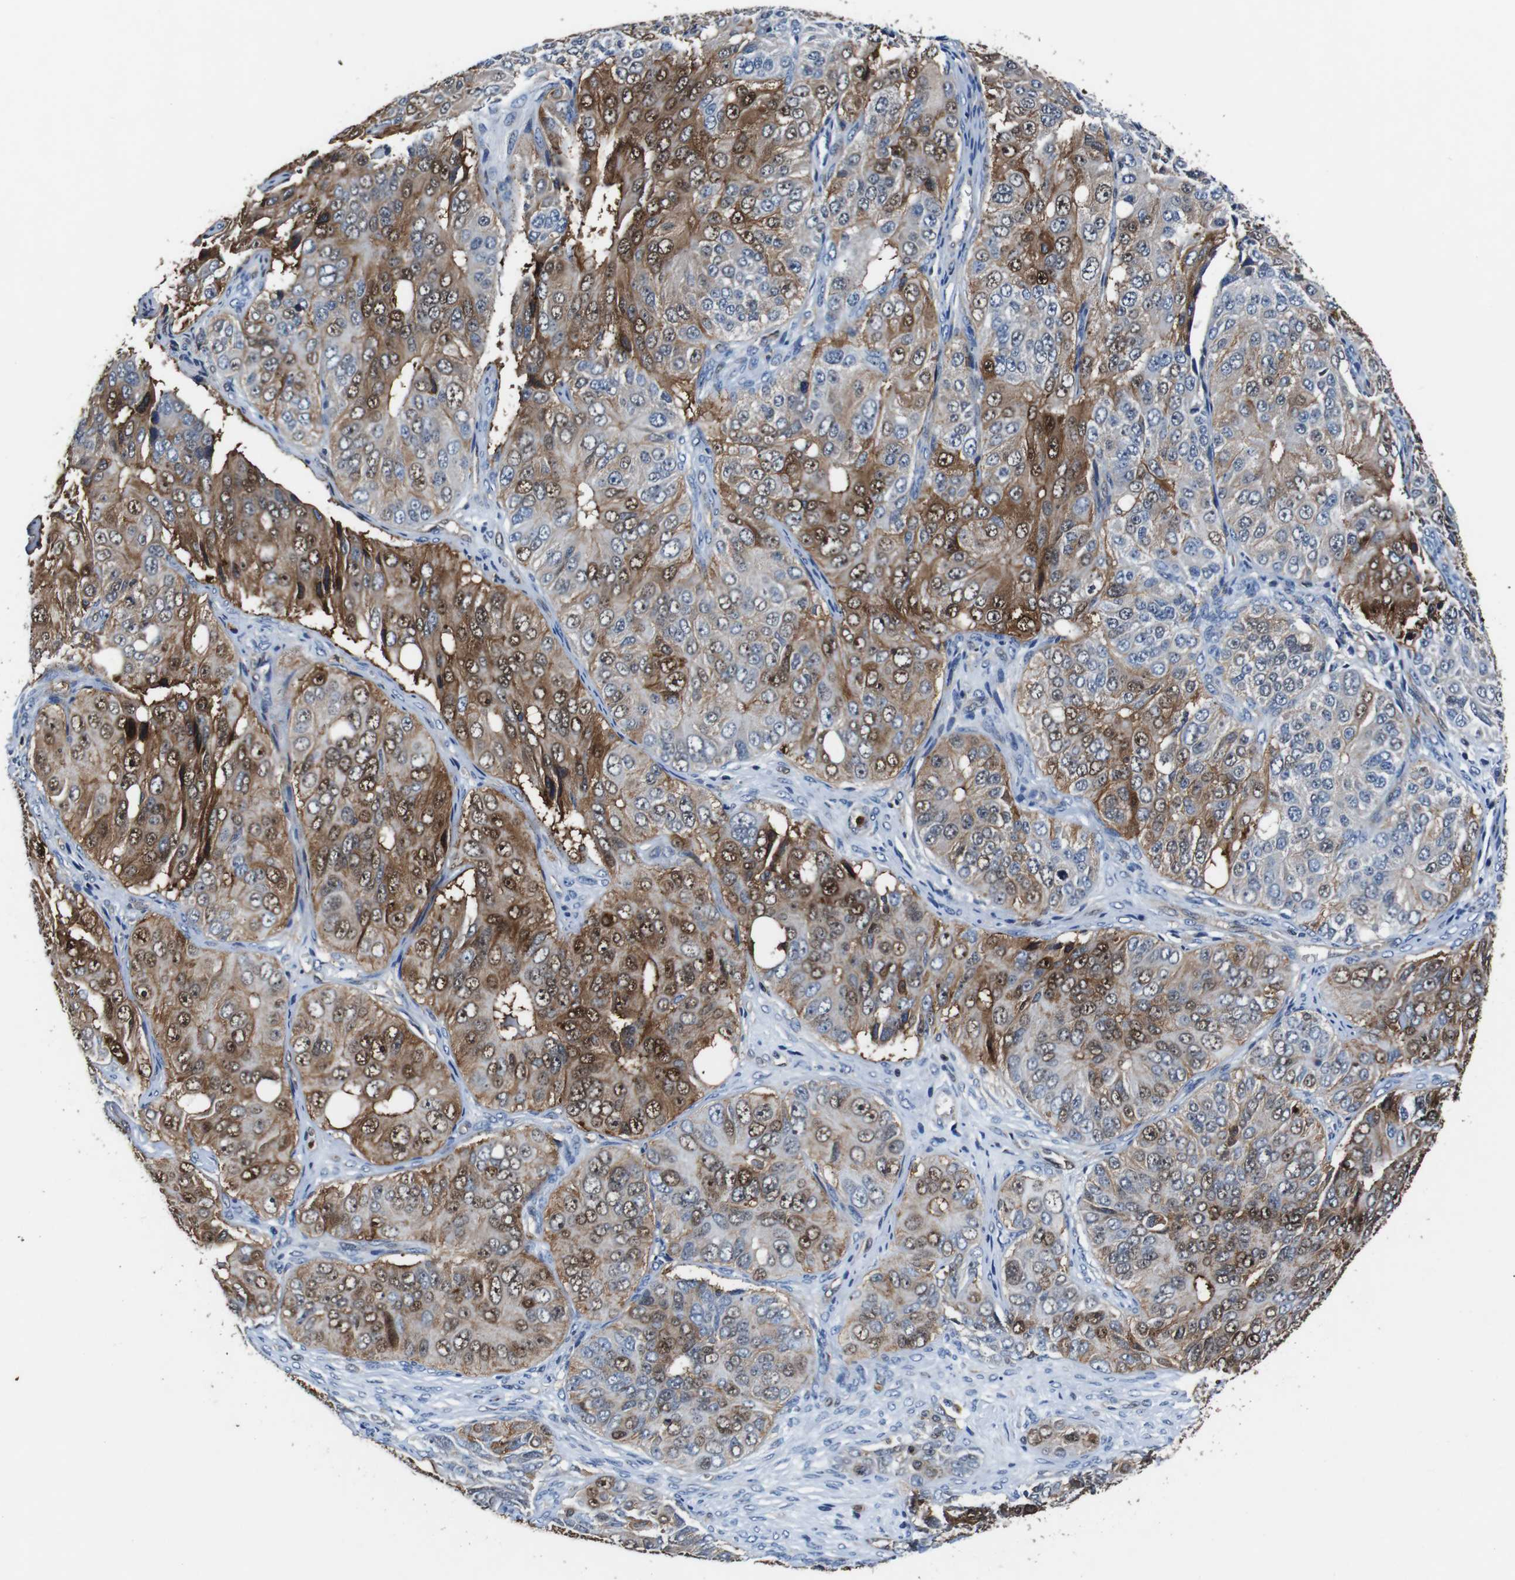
{"staining": {"intensity": "strong", "quantity": "25%-75%", "location": "cytoplasmic/membranous,nuclear"}, "tissue": "ovarian cancer", "cell_type": "Tumor cells", "image_type": "cancer", "snomed": [{"axis": "morphology", "description": "Carcinoma, endometroid"}, {"axis": "topography", "description": "Ovary"}], "caption": "A micrograph showing strong cytoplasmic/membranous and nuclear expression in approximately 25%-75% of tumor cells in ovarian cancer, as visualized by brown immunohistochemical staining.", "gene": "ANXA1", "patient": {"sex": "female", "age": 51}}